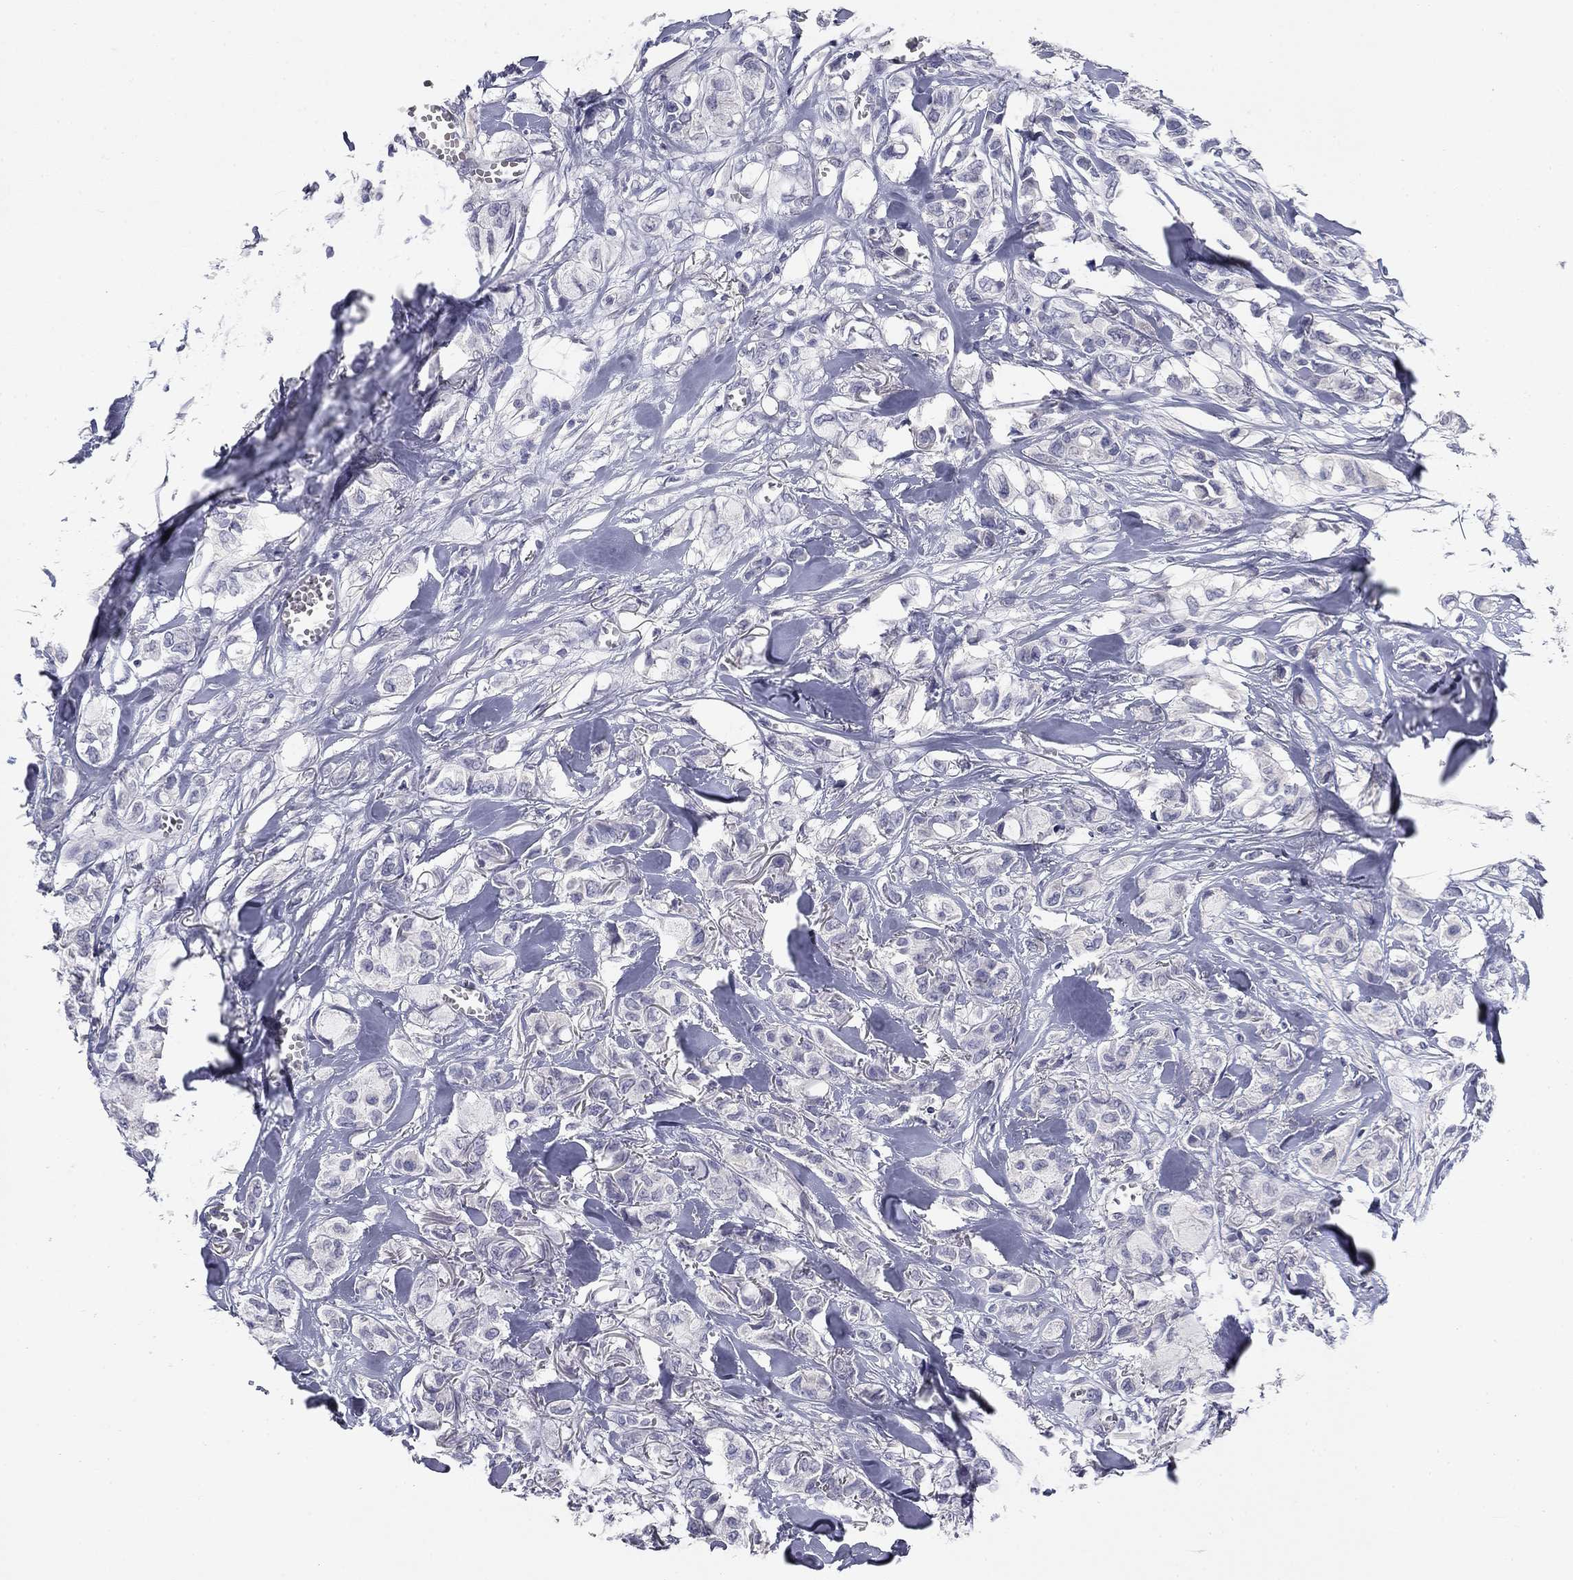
{"staining": {"intensity": "negative", "quantity": "none", "location": "none"}, "tissue": "breast cancer", "cell_type": "Tumor cells", "image_type": "cancer", "snomed": [{"axis": "morphology", "description": "Duct carcinoma"}, {"axis": "topography", "description": "Breast"}], "caption": "Immunohistochemistry micrograph of neoplastic tissue: invasive ductal carcinoma (breast) stained with DAB exhibits no significant protein positivity in tumor cells.", "gene": "CD274", "patient": {"sex": "female", "age": 85}}